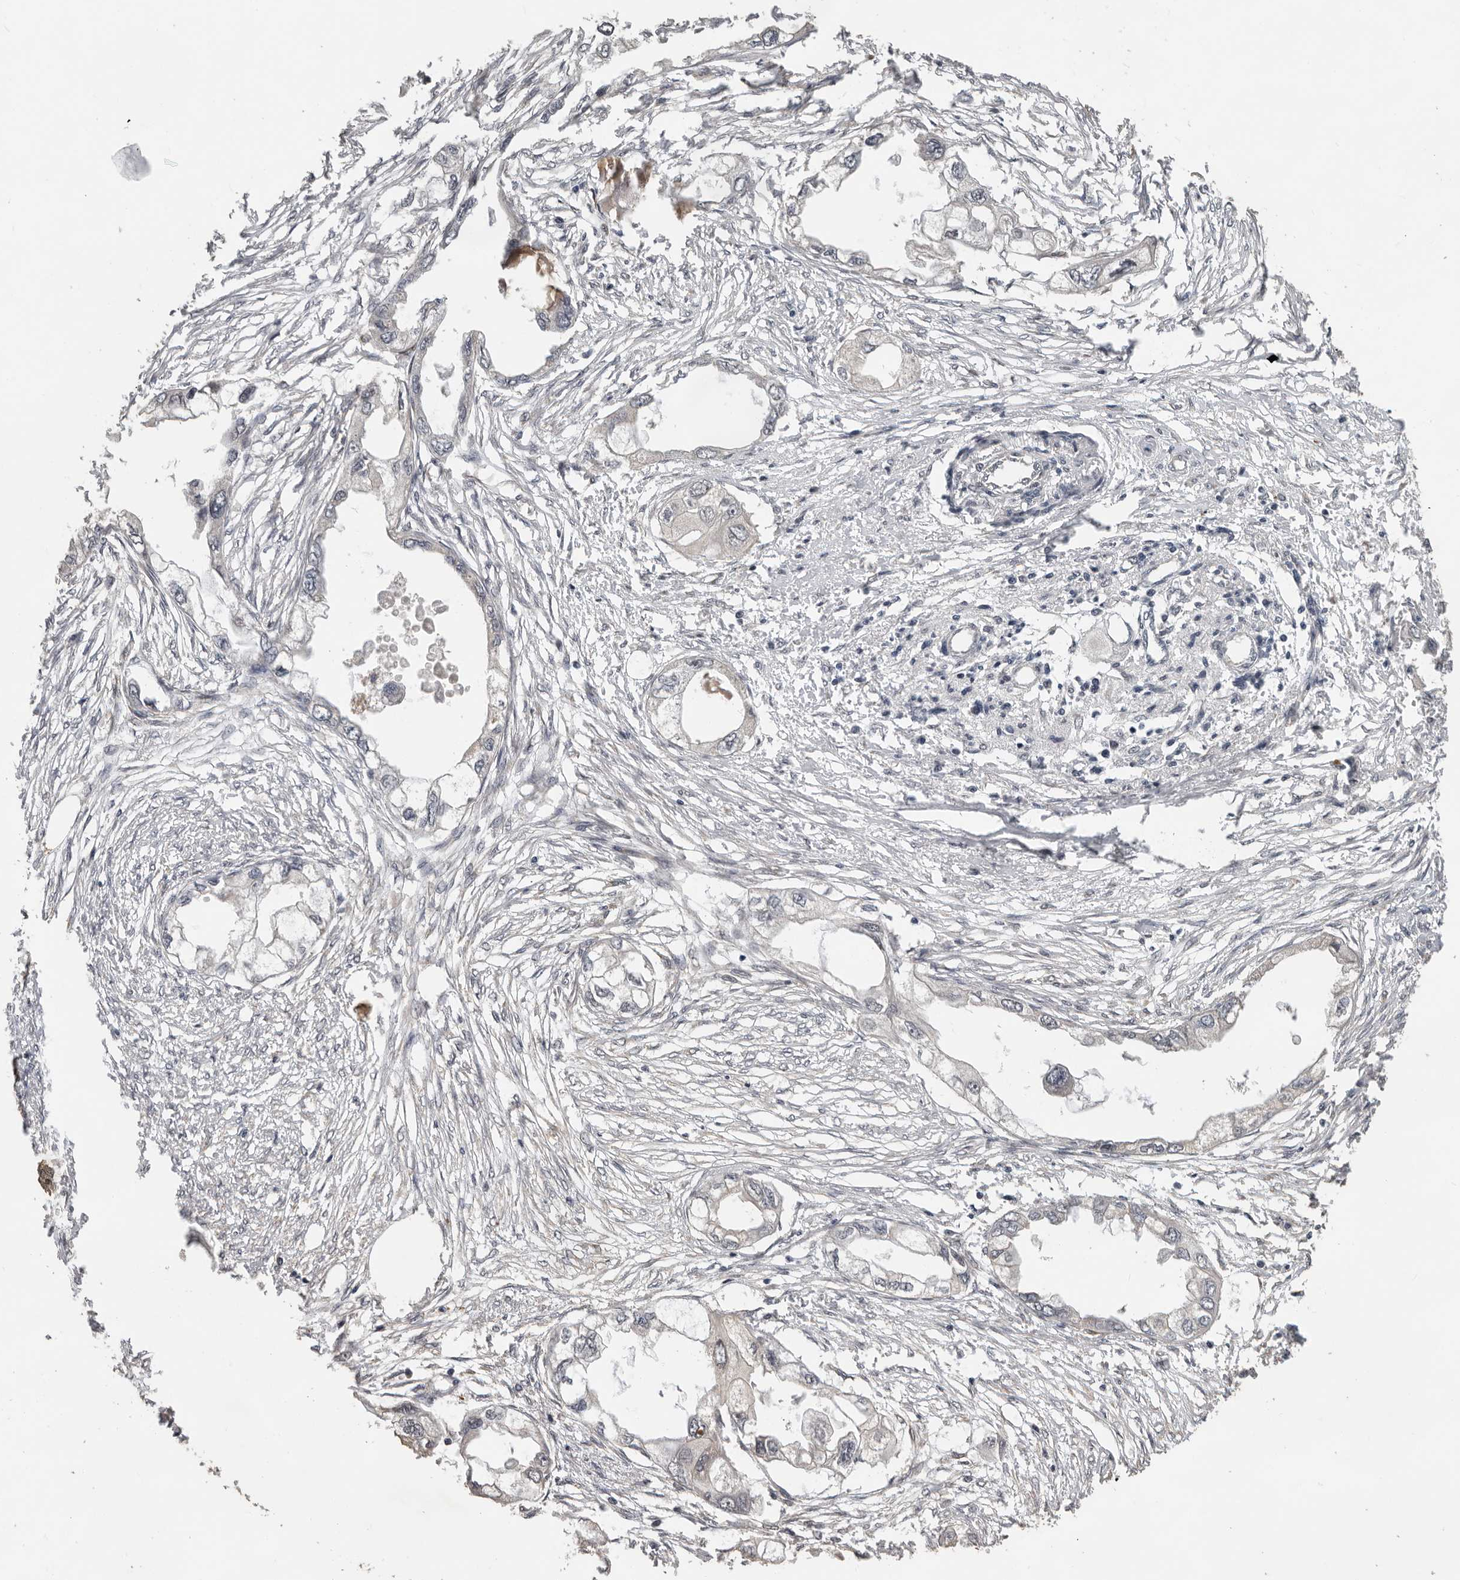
{"staining": {"intensity": "negative", "quantity": "none", "location": "none"}, "tissue": "endometrial cancer", "cell_type": "Tumor cells", "image_type": "cancer", "snomed": [{"axis": "morphology", "description": "Adenocarcinoma, NOS"}, {"axis": "morphology", "description": "Adenocarcinoma, metastatic, NOS"}, {"axis": "topography", "description": "Adipose tissue"}, {"axis": "topography", "description": "Endometrium"}], "caption": "Tumor cells show no significant protein expression in endometrial cancer (adenocarcinoma).", "gene": "HENMT1", "patient": {"sex": "female", "age": 67}}